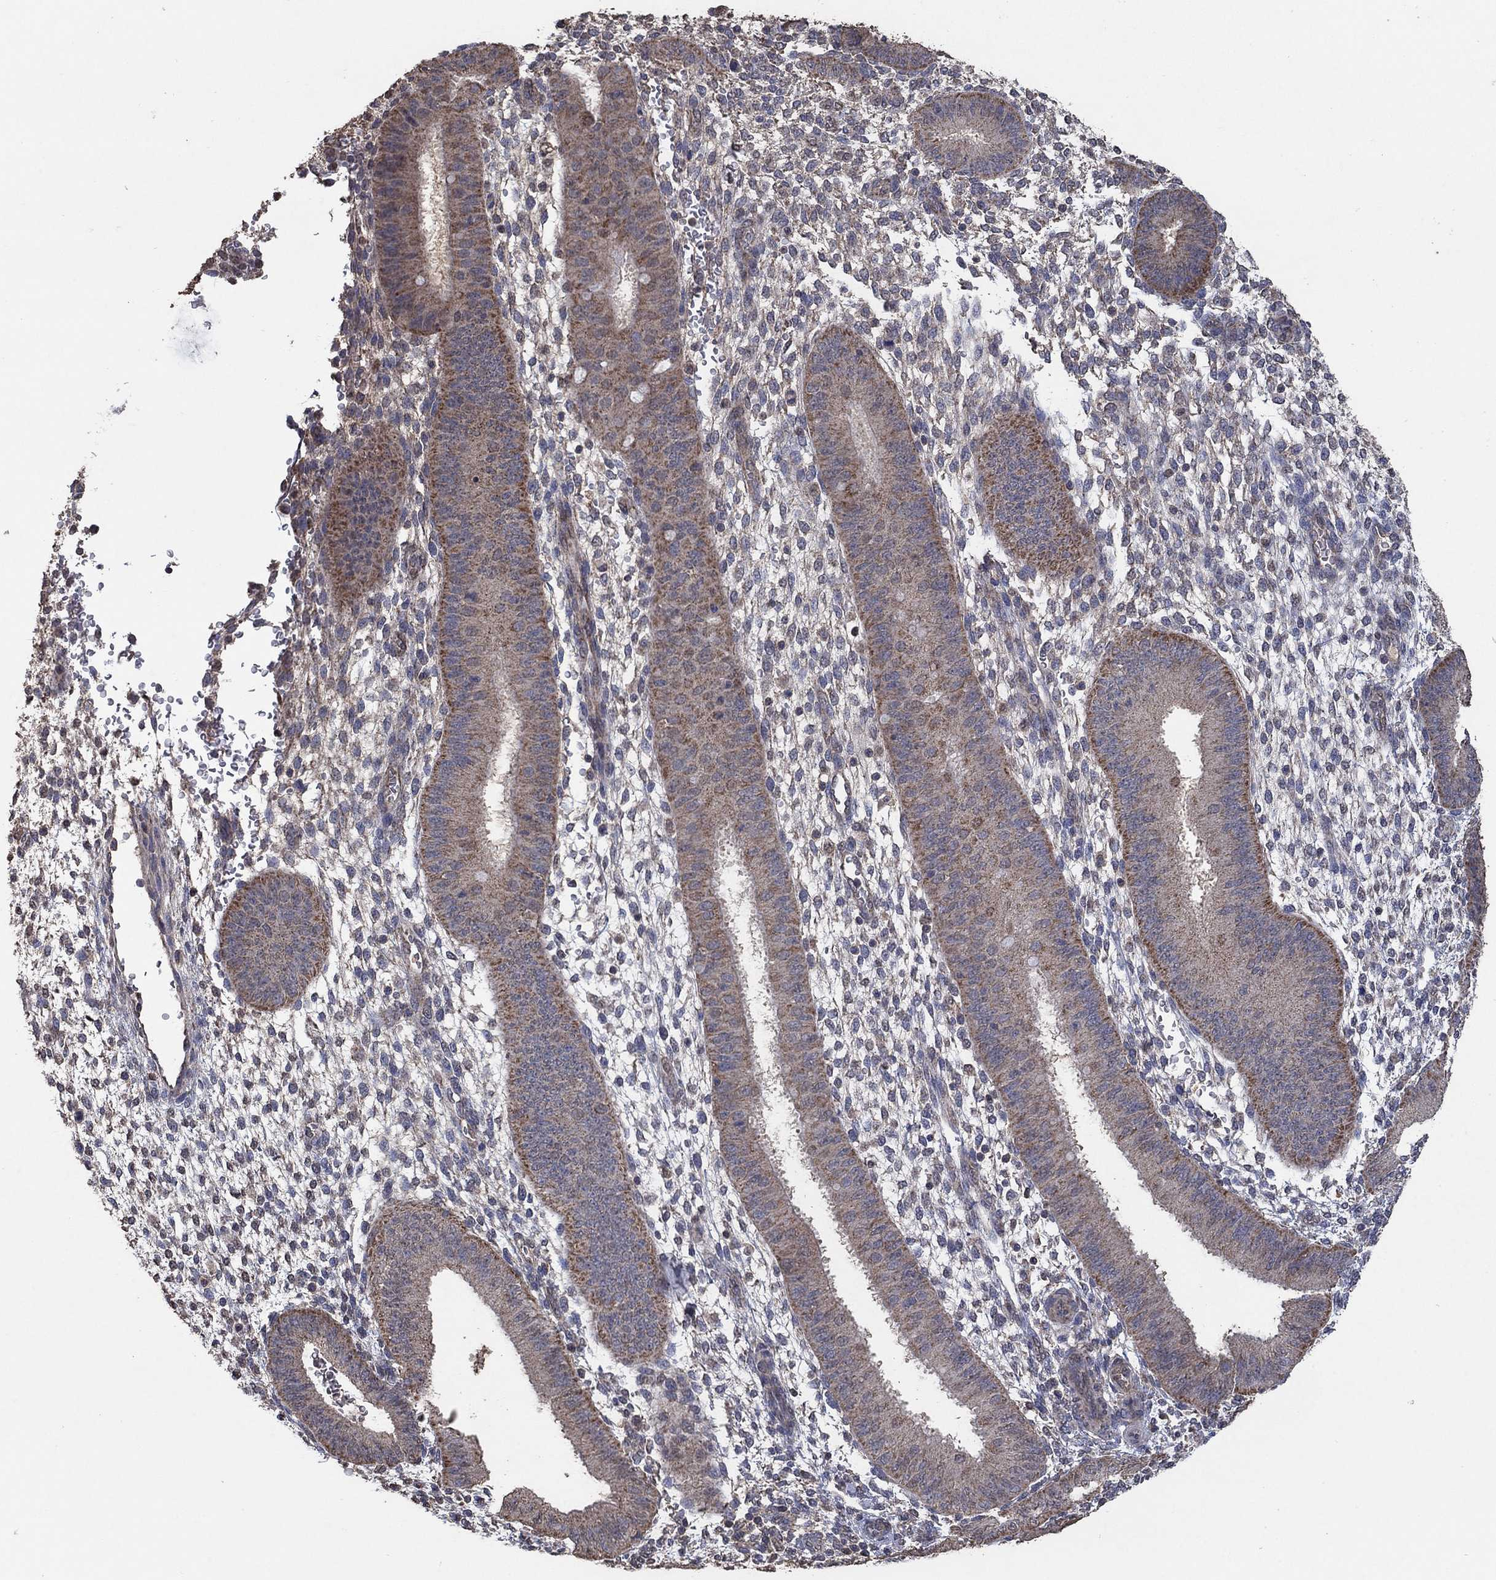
{"staining": {"intensity": "negative", "quantity": "none", "location": "none"}, "tissue": "endometrium", "cell_type": "Cells in endometrial stroma", "image_type": "normal", "snomed": [{"axis": "morphology", "description": "Normal tissue, NOS"}, {"axis": "topography", "description": "Endometrium"}], "caption": "Immunohistochemical staining of unremarkable human endometrium shows no significant expression in cells in endometrial stroma.", "gene": "MRPS24", "patient": {"sex": "female", "age": 39}}